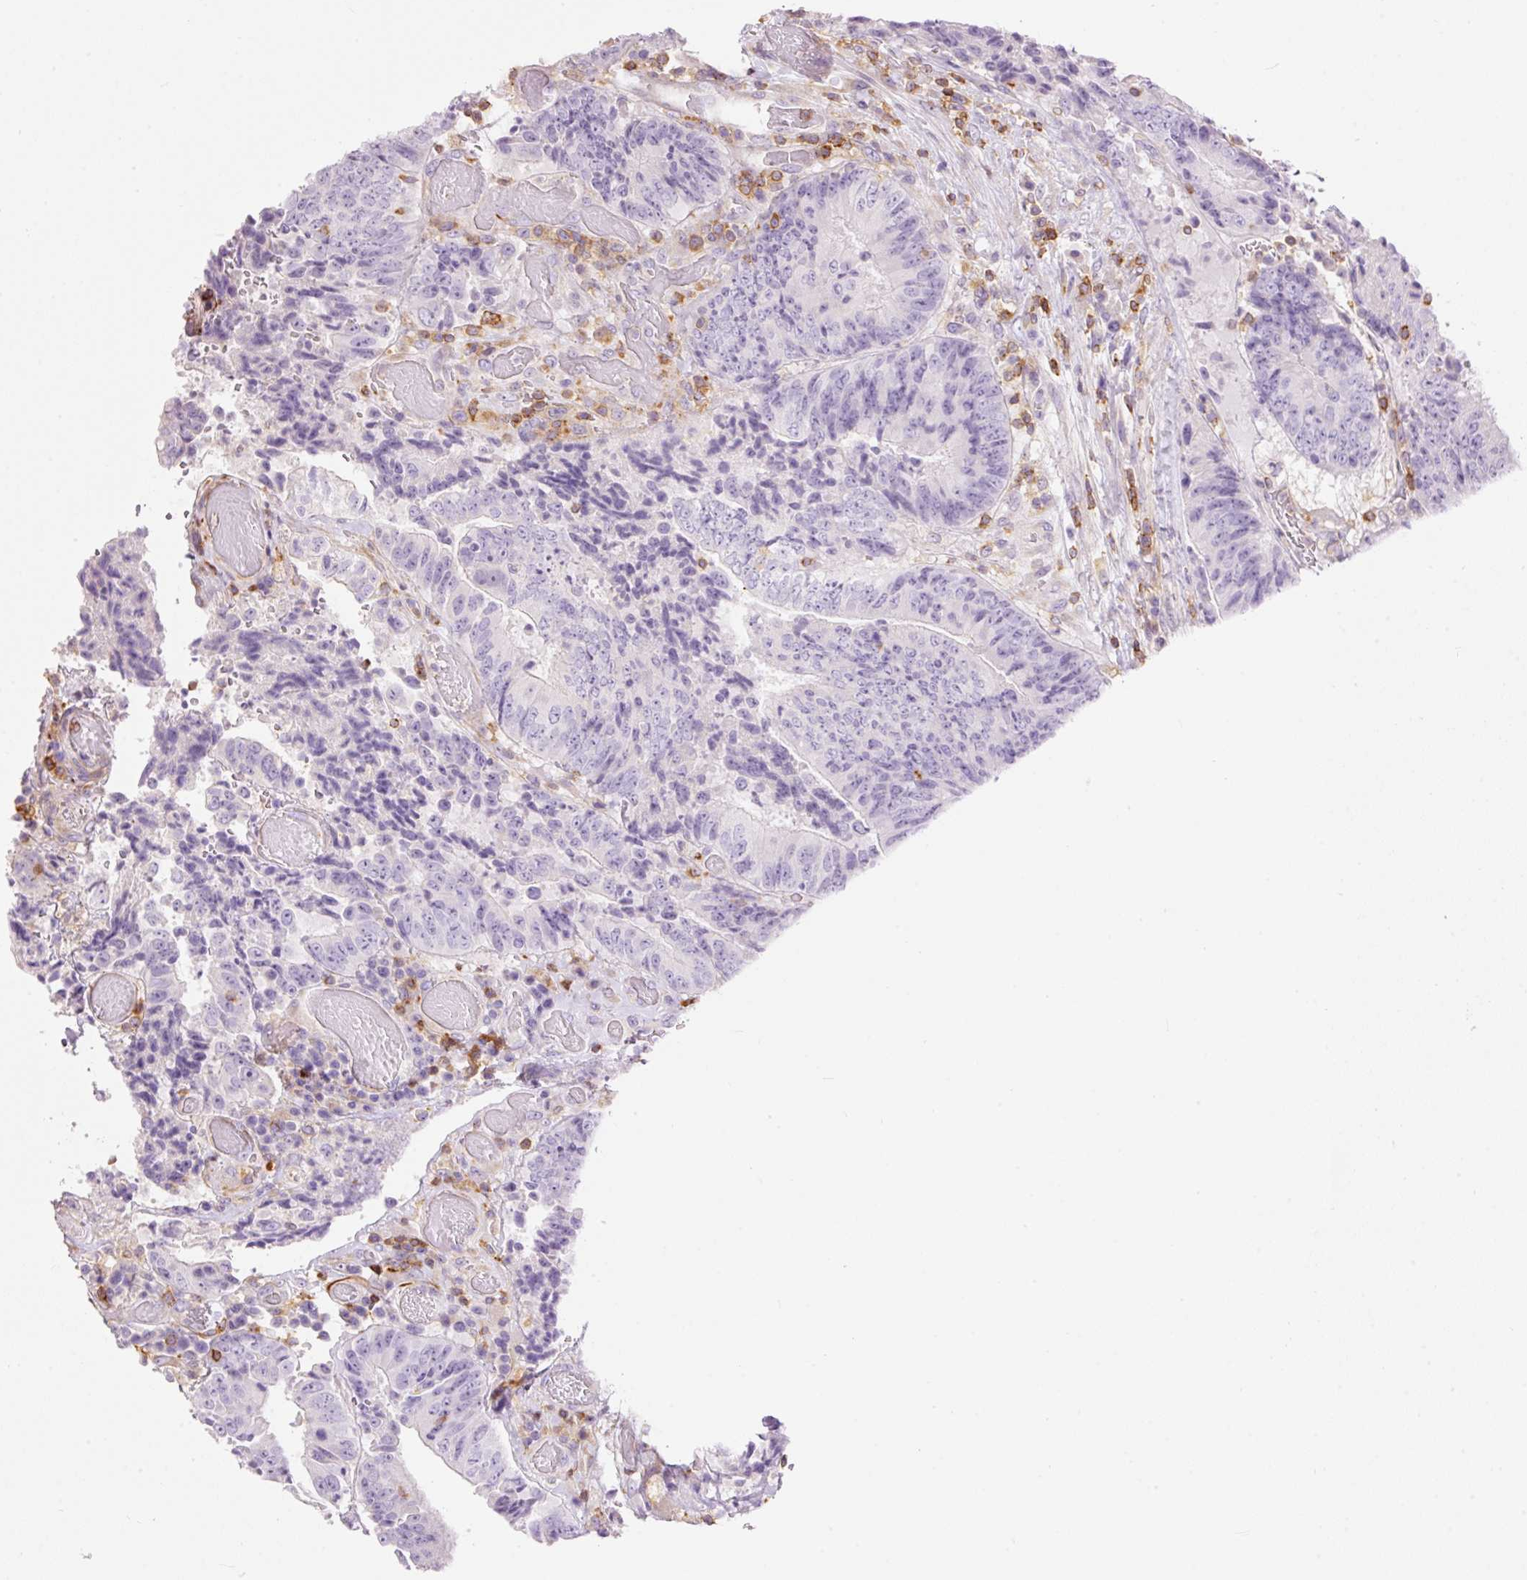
{"staining": {"intensity": "negative", "quantity": "none", "location": "none"}, "tissue": "colorectal cancer", "cell_type": "Tumor cells", "image_type": "cancer", "snomed": [{"axis": "morphology", "description": "Adenocarcinoma, NOS"}, {"axis": "topography", "description": "Rectum"}], "caption": "Tumor cells are negative for brown protein staining in adenocarcinoma (colorectal).", "gene": "DOK6", "patient": {"sex": "male", "age": 72}}